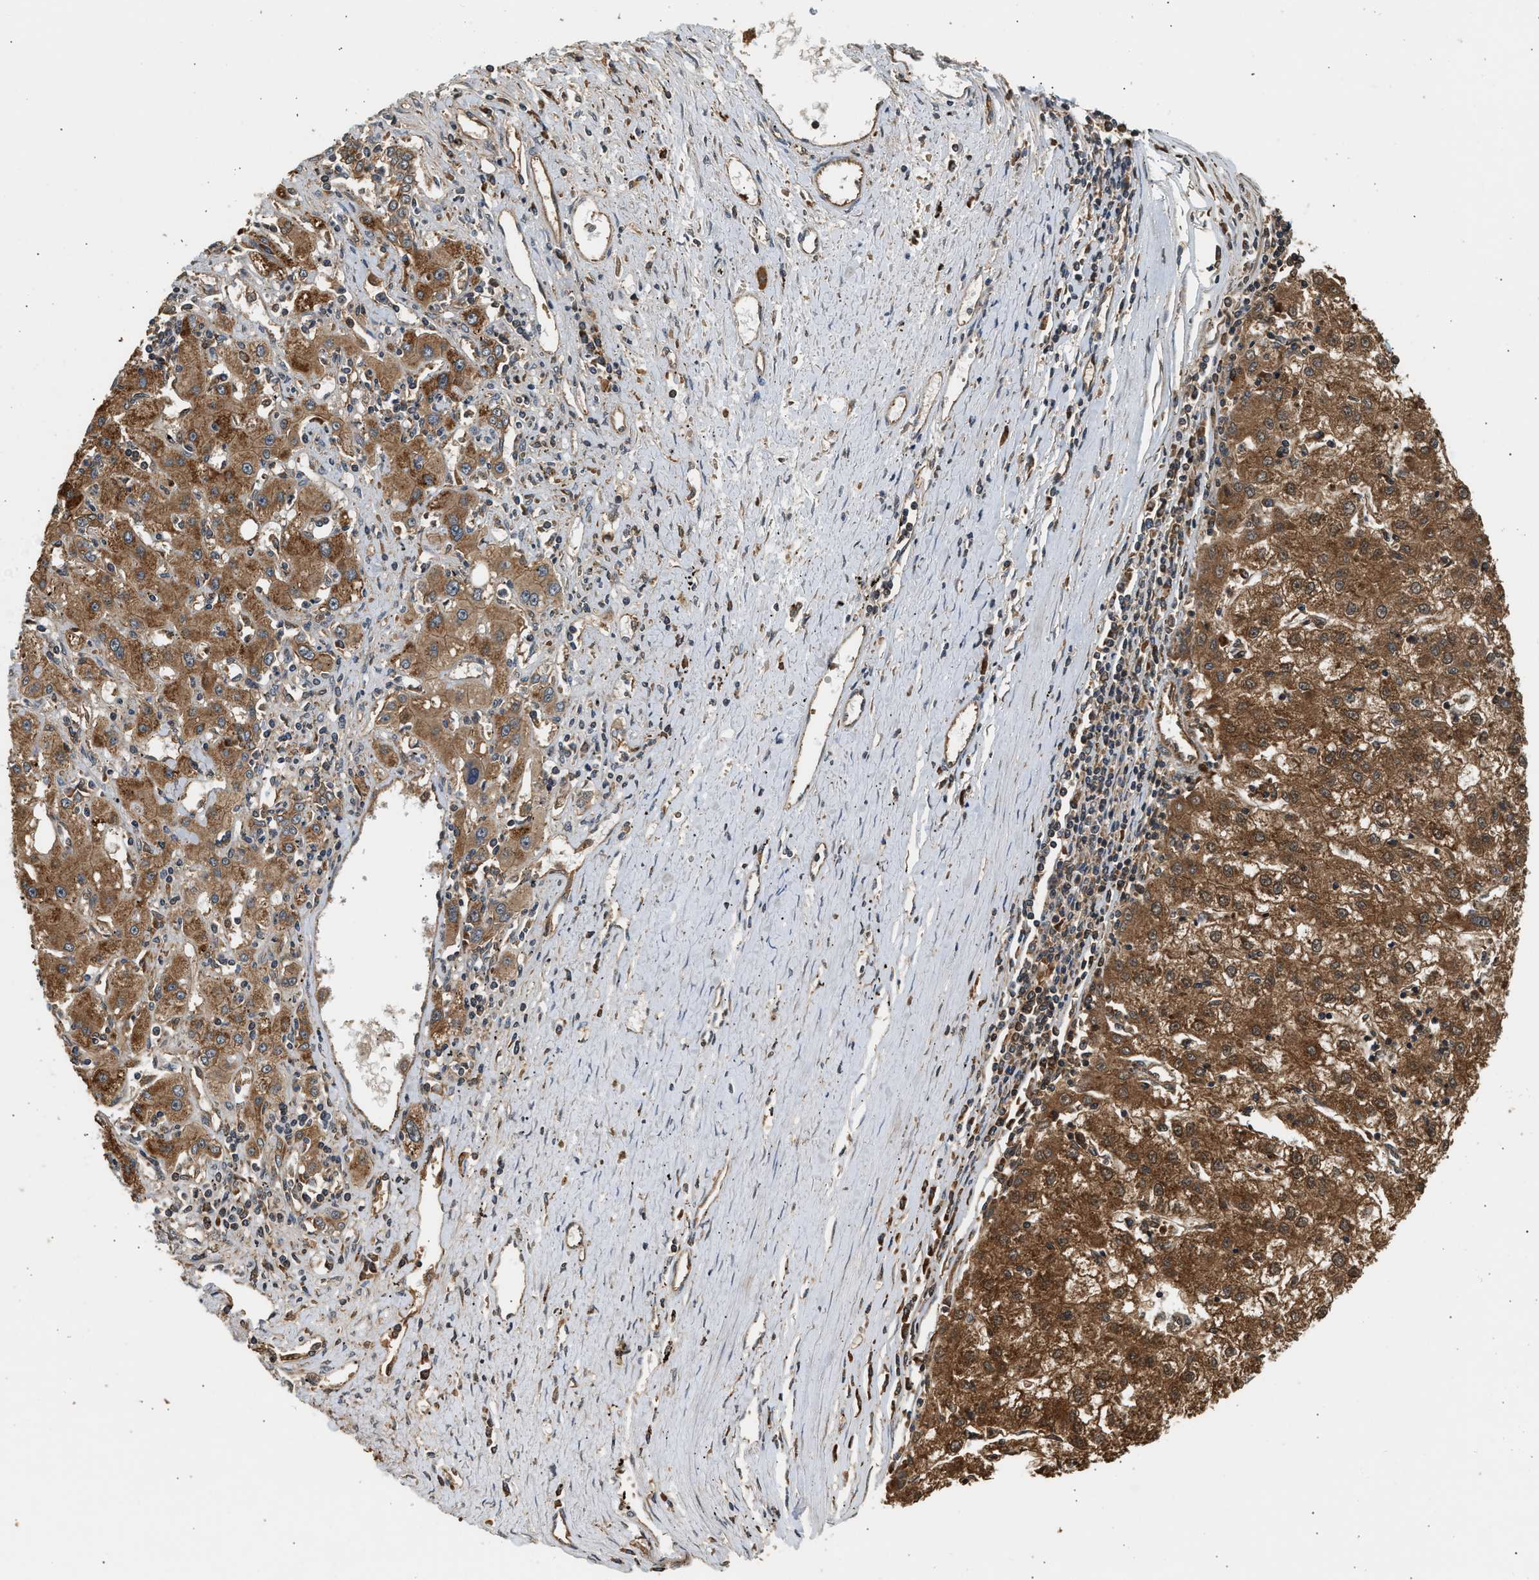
{"staining": {"intensity": "strong", "quantity": ">75%", "location": "cytoplasmic/membranous"}, "tissue": "liver cancer", "cell_type": "Tumor cells", "image_type": "cancer", "snomed": [{"axis": "morphology", "description": "Carcinoma, Hepatocellular, NOS"}, {"axis": "topography", "description": "Liver"}], "caption": "Tumor cells reveal high levels of strong cytoplasmic/membranous positivity in about >75% of cells in human liver cancer (hepatocellular carcinoma). Nuclei are stained in blue.", "gene": "DUSP14", "patient": {"sex": "male", "age": 72}}